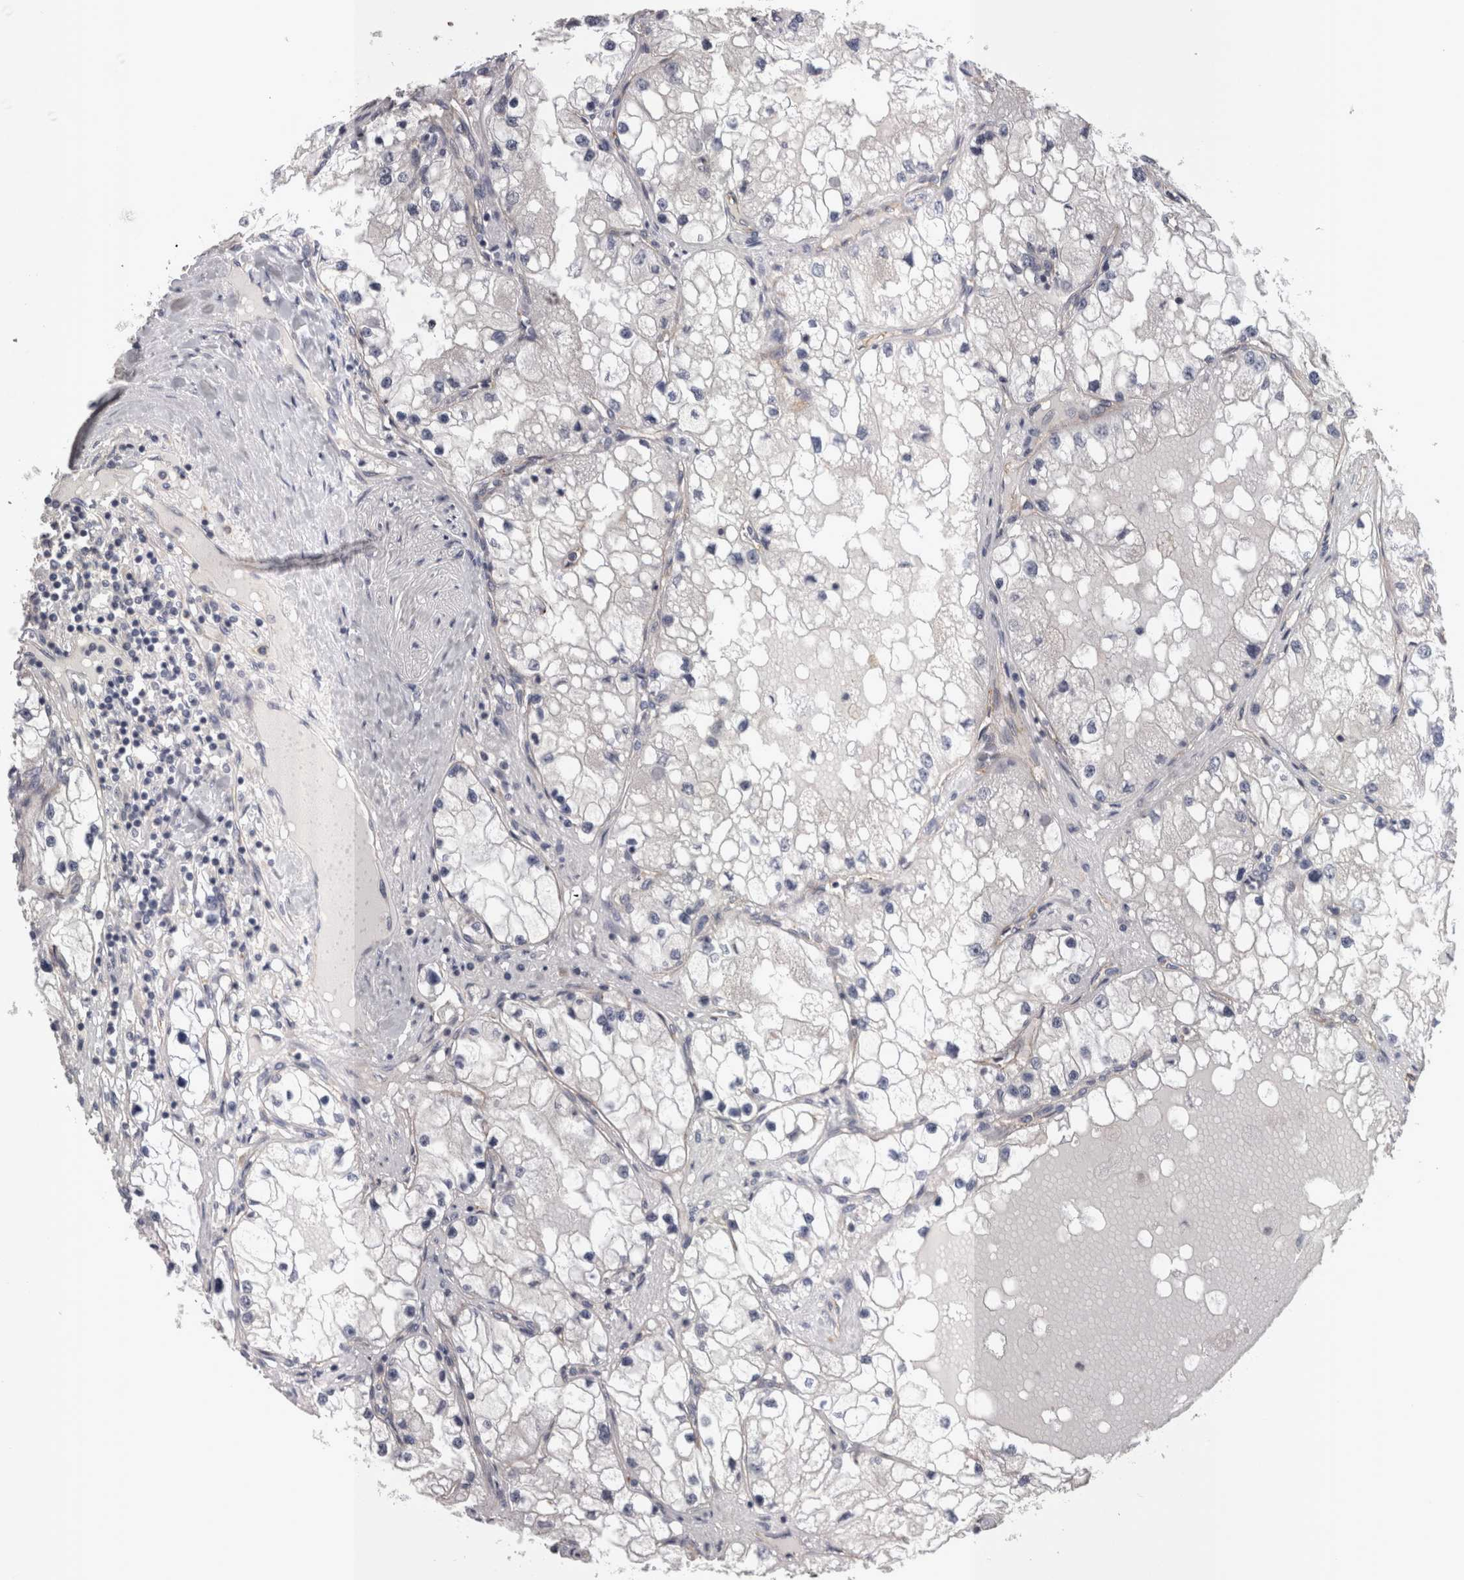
{"staining": {"intensity": "negative", "quantity": "none", "location": "none"}, "tissue": "renal cancer", "cell_type": "Tumor cells", "image_type": "cancer", "snomed": [{"axis": "morphology", "description": "Adenocarcinoma, NOS"}, {"axis": "topography", "description": "Kidney"}], "caption": "Immunohistochemical staining of adenocarcinoma (renal) shows no significant positivity in tumor cells.", "gene": "LYZL6", "patient": {"sex": "male", "age": 68}}